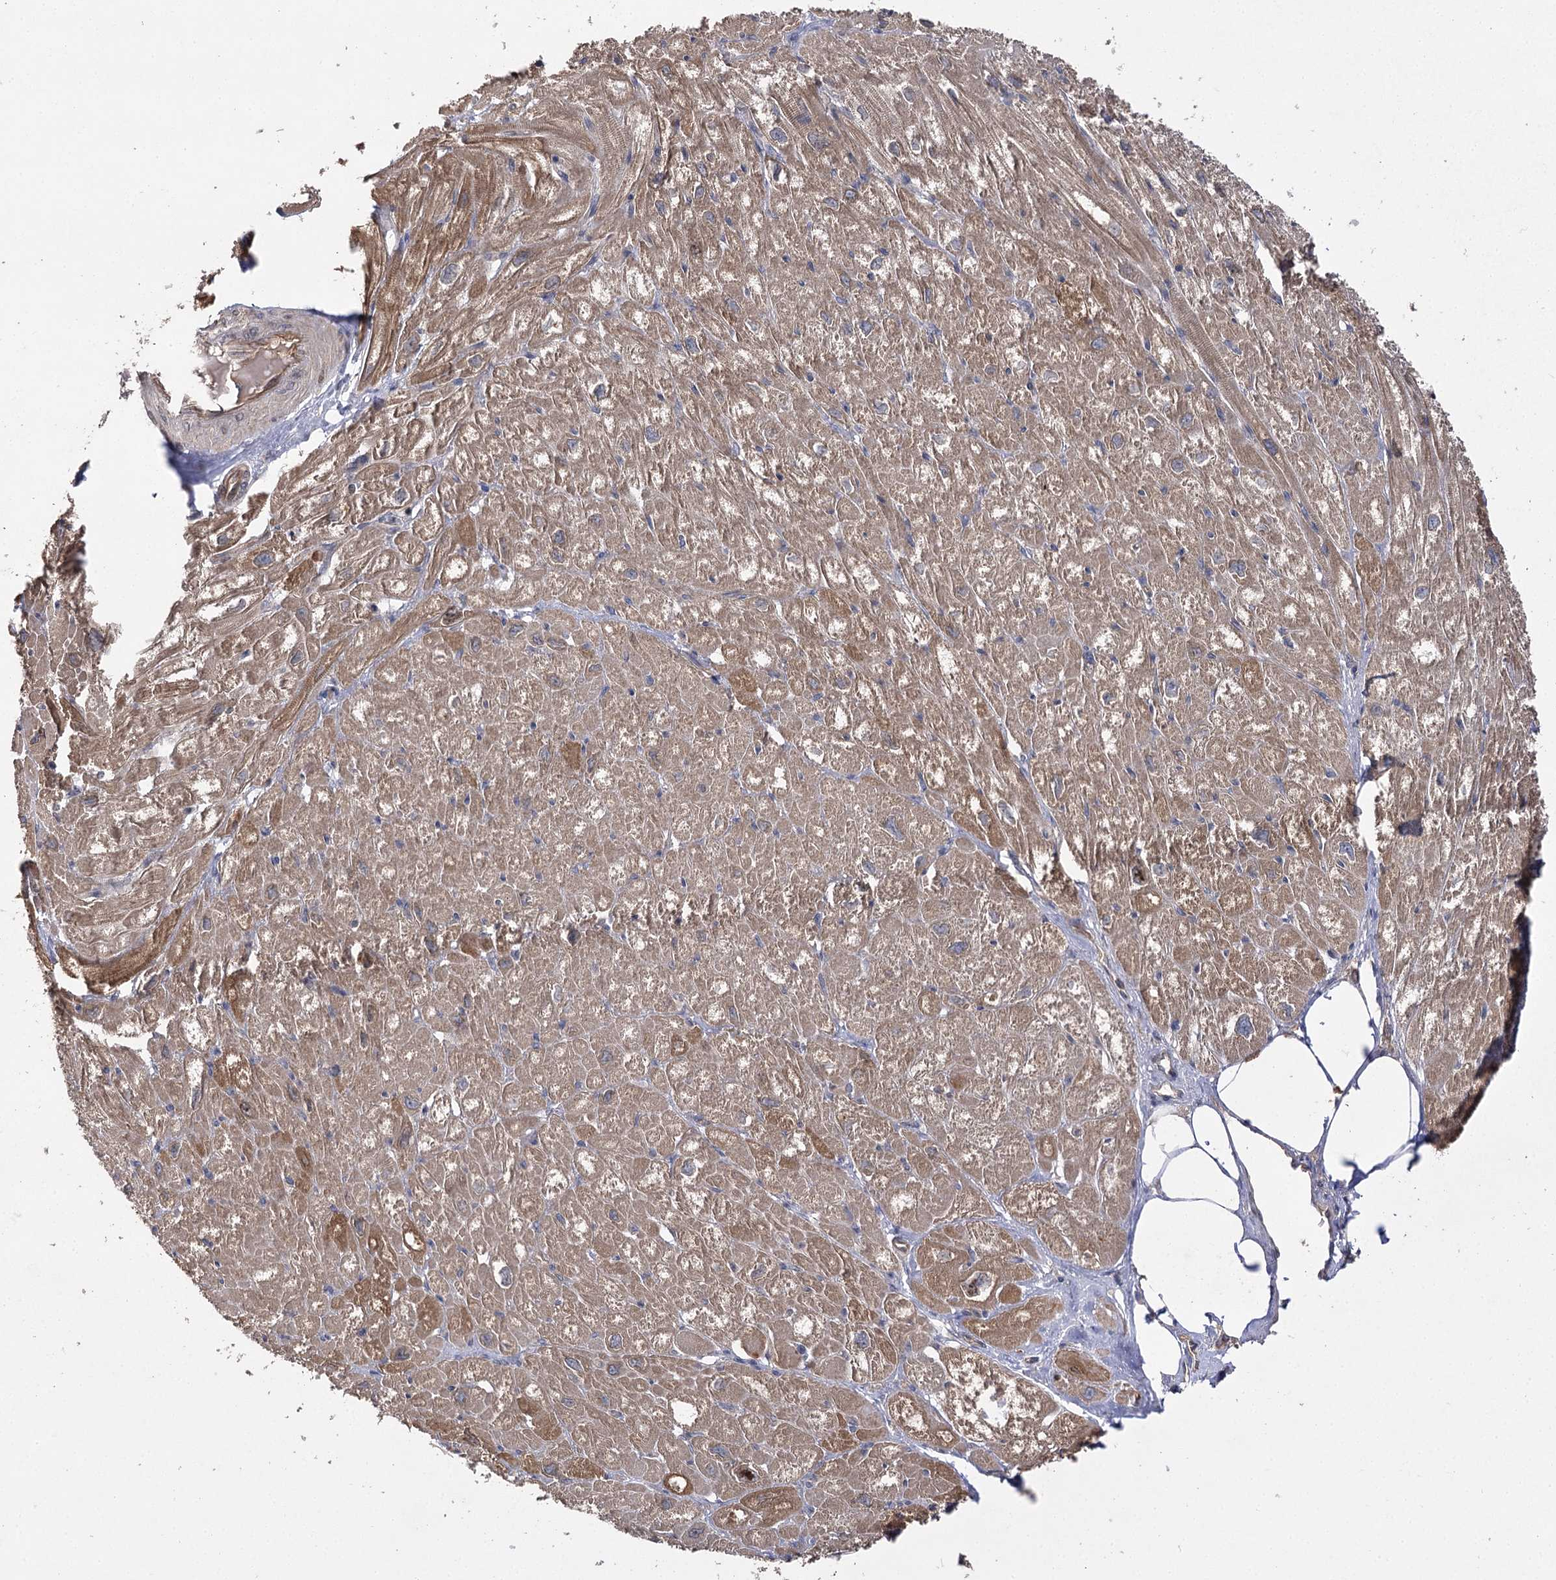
{"staining": {"intensity": "moderate", "quantity": ">75%", "location": "cytoplasmic/membranous"}, "tissue": "heart muscle", "cell_type": "Cardiomyocytes", "image_type": "normal", "snomed": [{"axis": "morphology", "description": "Normal tissue, NOS"}, {"axis": "topography", "description": "Heart"}], "caption": "Immunohistochemistry (DAB) staining of benign human heart muscle shows moderate cytoplasmic/membranous protein expression in approximately >75% of cardiomyocytes. (brown staining indicates protein expression, while blue staining denotes nuclei).", "gene": "BCR", "patient": {"sex": "male", "age": 50}}